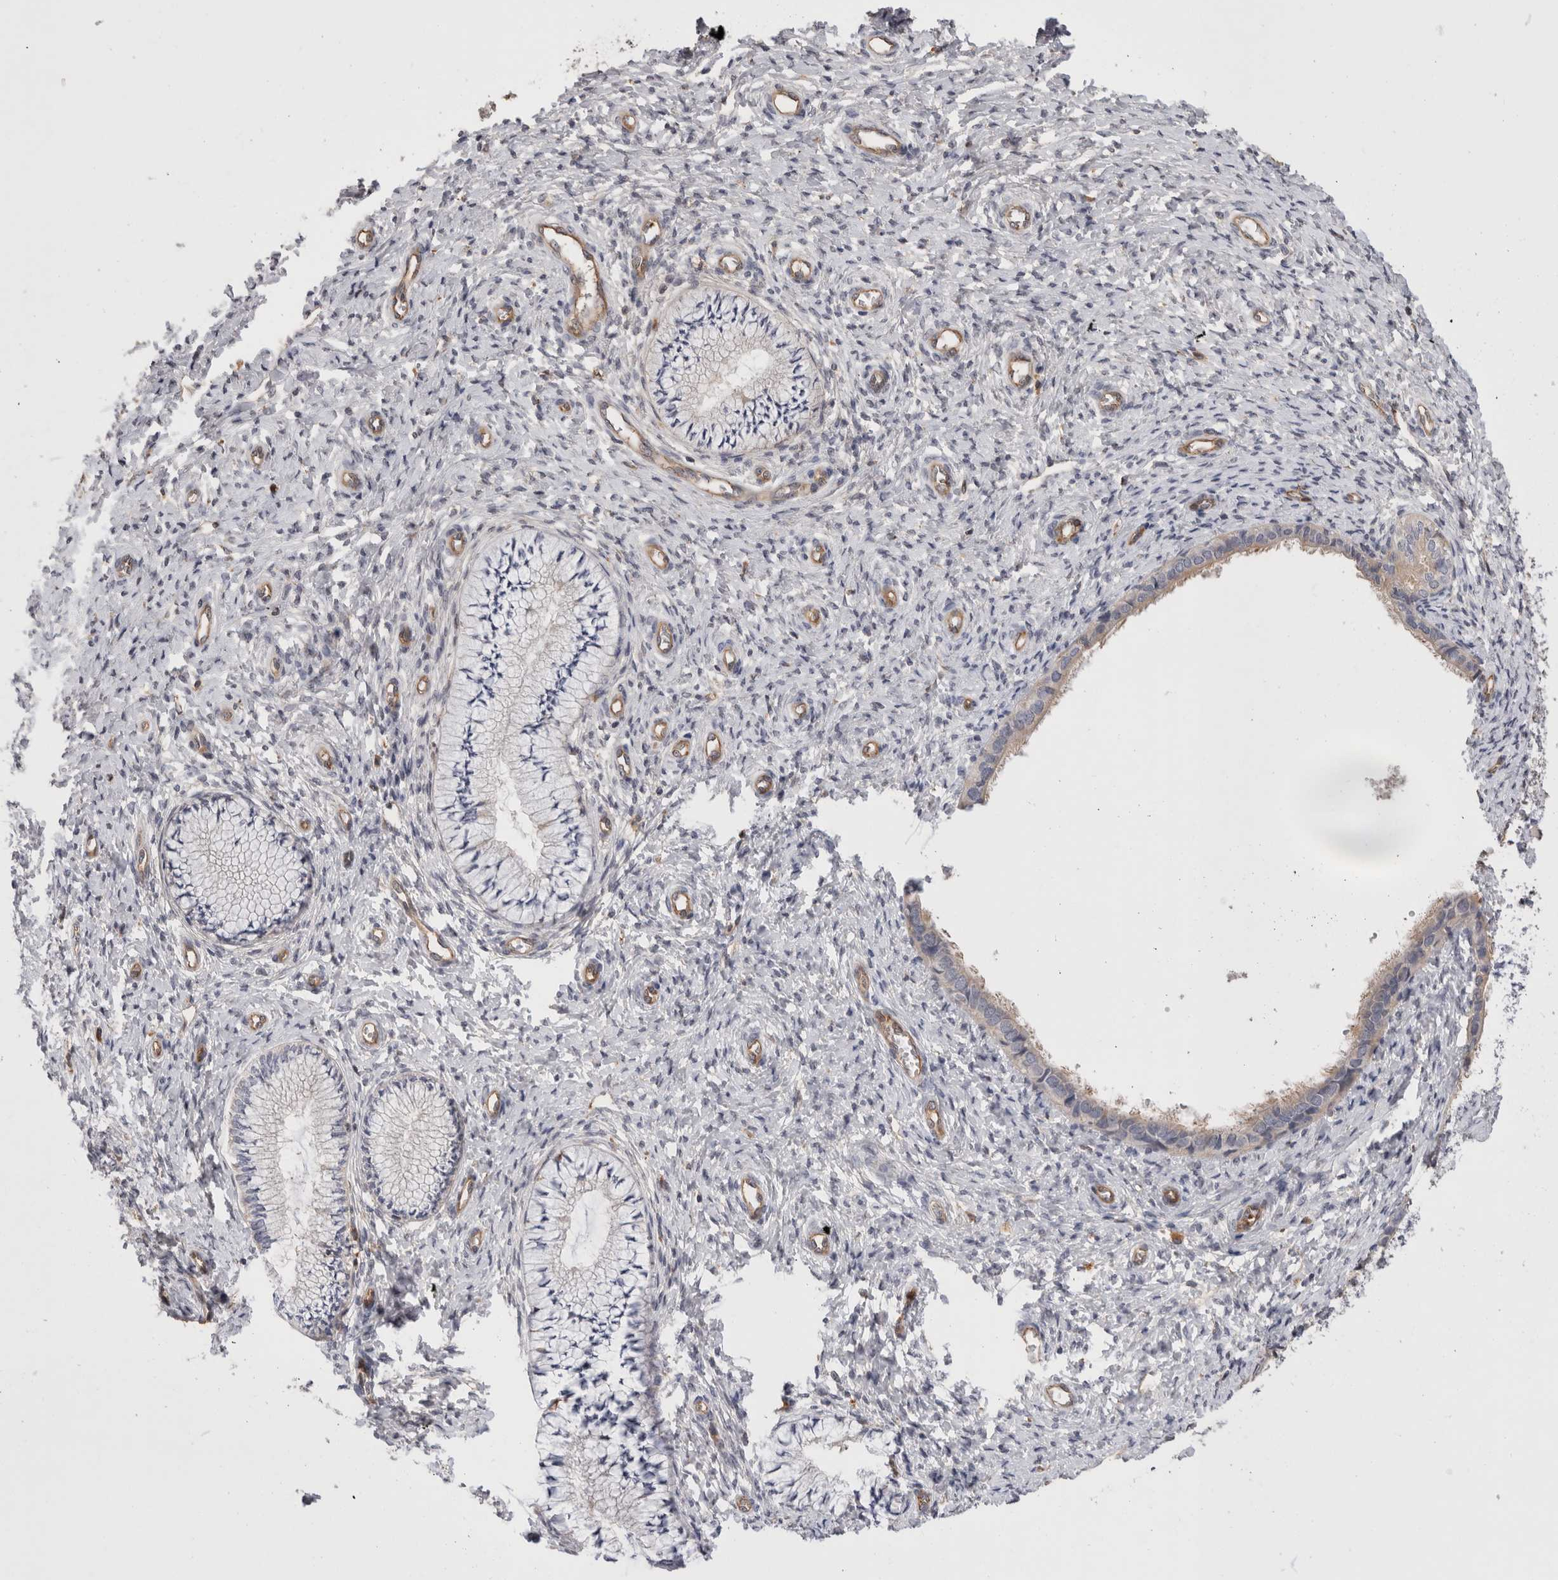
{"staining": {"intensity": "negative", "quantity": "none", "location": "none"}, "tissue": "cervix", "cell_type": "Glandular cells", "image_type": "normal", "snomed": [{"axis": "morphology", "description": "Normal tissue, NOS"}, {"axis": "topography", "description": "Cervix"}], "caption": "This is a micrograph of immunohistochemistry staining of unremarkable cervix, which shows no expression in glandular cells. The staining was performed using DAB to visualize the protein expression in brown, while the nuclei were stained in blue with hematoxylin (Magnification: 20x).", "gene": "BNIP2", "patient": {"sex": "female", "age": 36}}